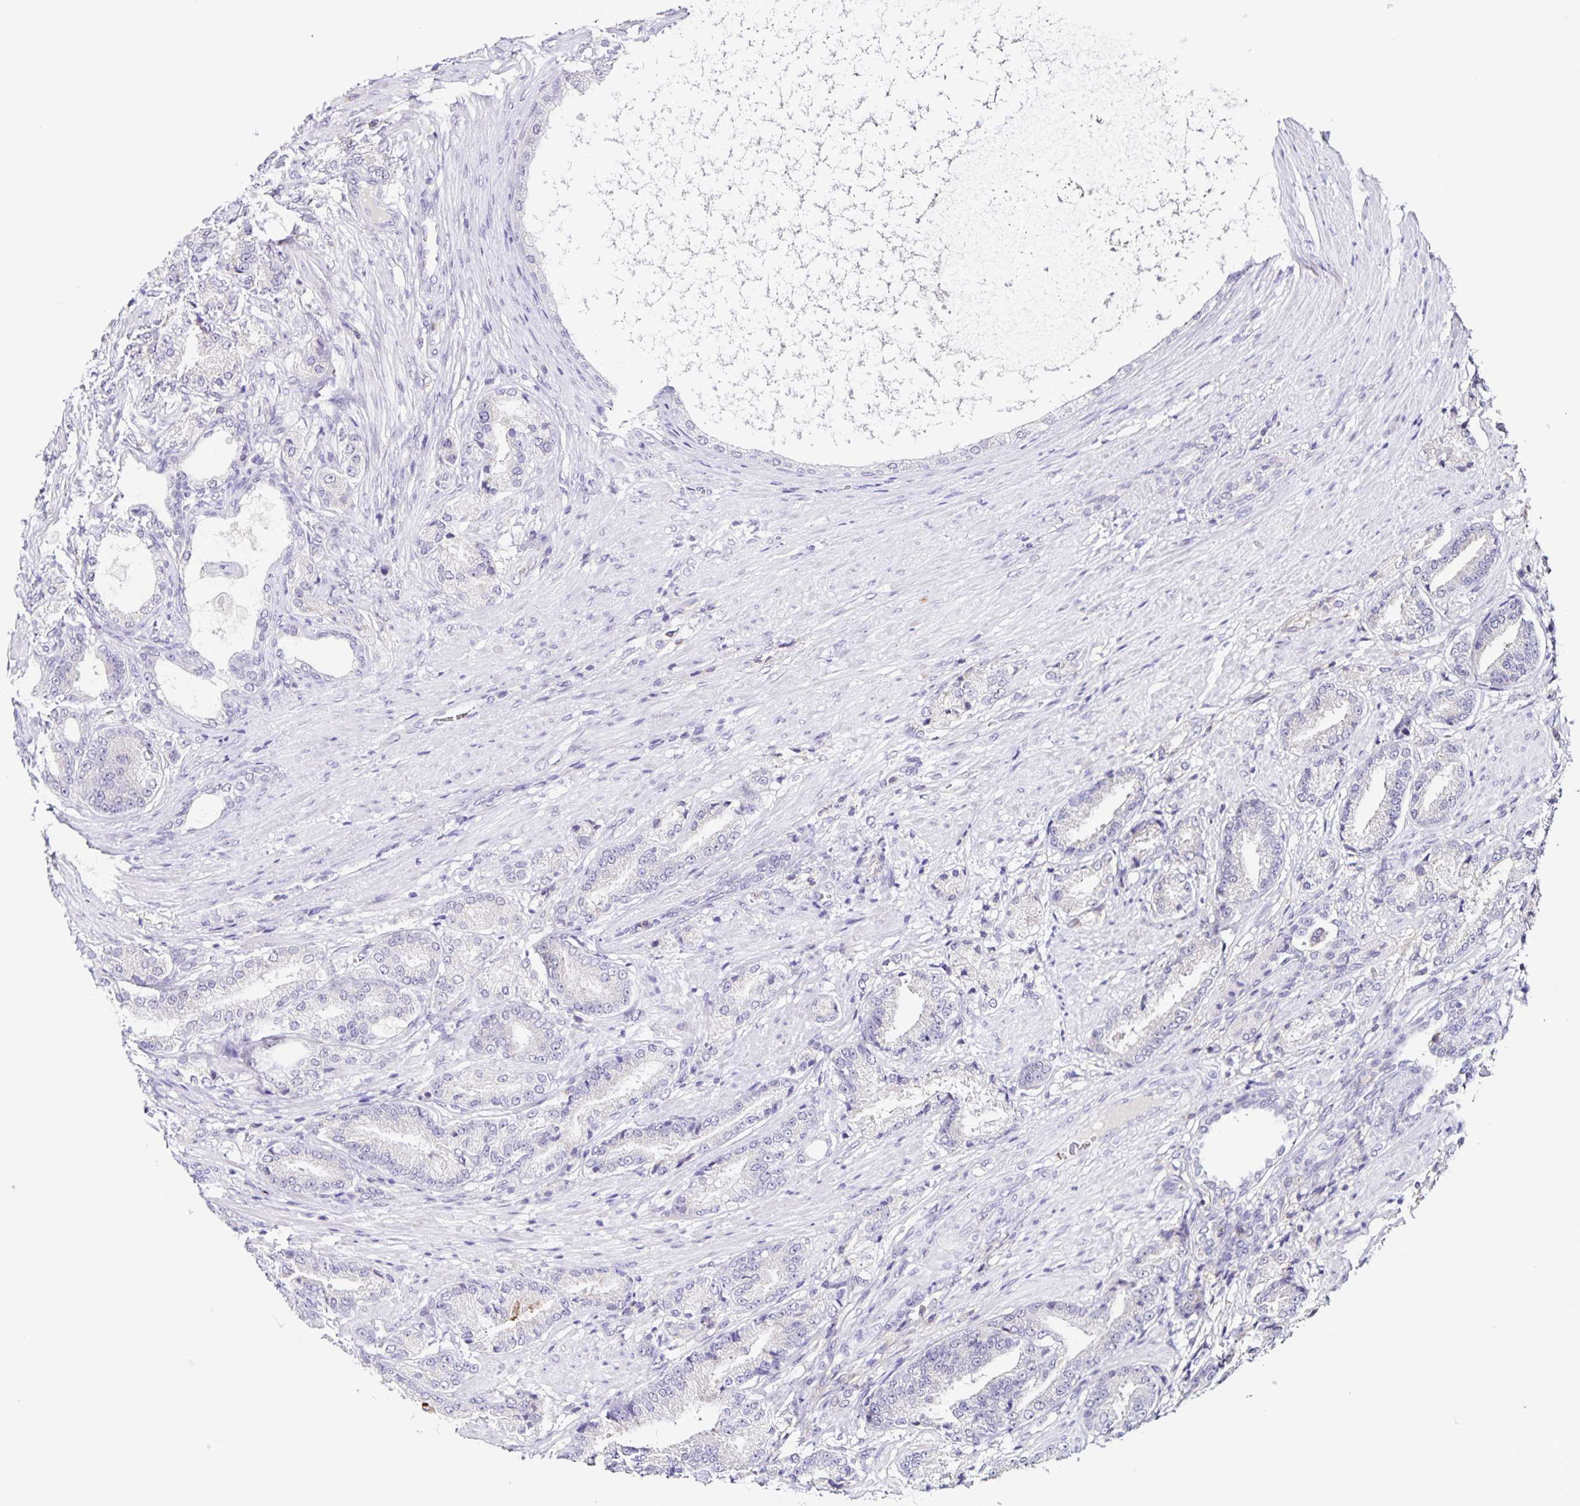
{"staining": {"intensity": "negative", "quantity": "none", "location": "none"}, "tissue": "prostate cancer", "cell_type": "Tumor cells", "image_type": "cancer", "snomed": [{"axis": "morphology", "description": "Adenocarcinoma, High grade"}, {"axis": "topography", "description": "Prostate and seminal vesicle, NOS"}], "caption": "Tumor cells show no significant staining in prostate adenocarcinoma (high-grade). (Brightfield microscopy of DAB IHC at high magnification).", "gene": "STPG4", "patient": {"sex": "male", "age": 61}}